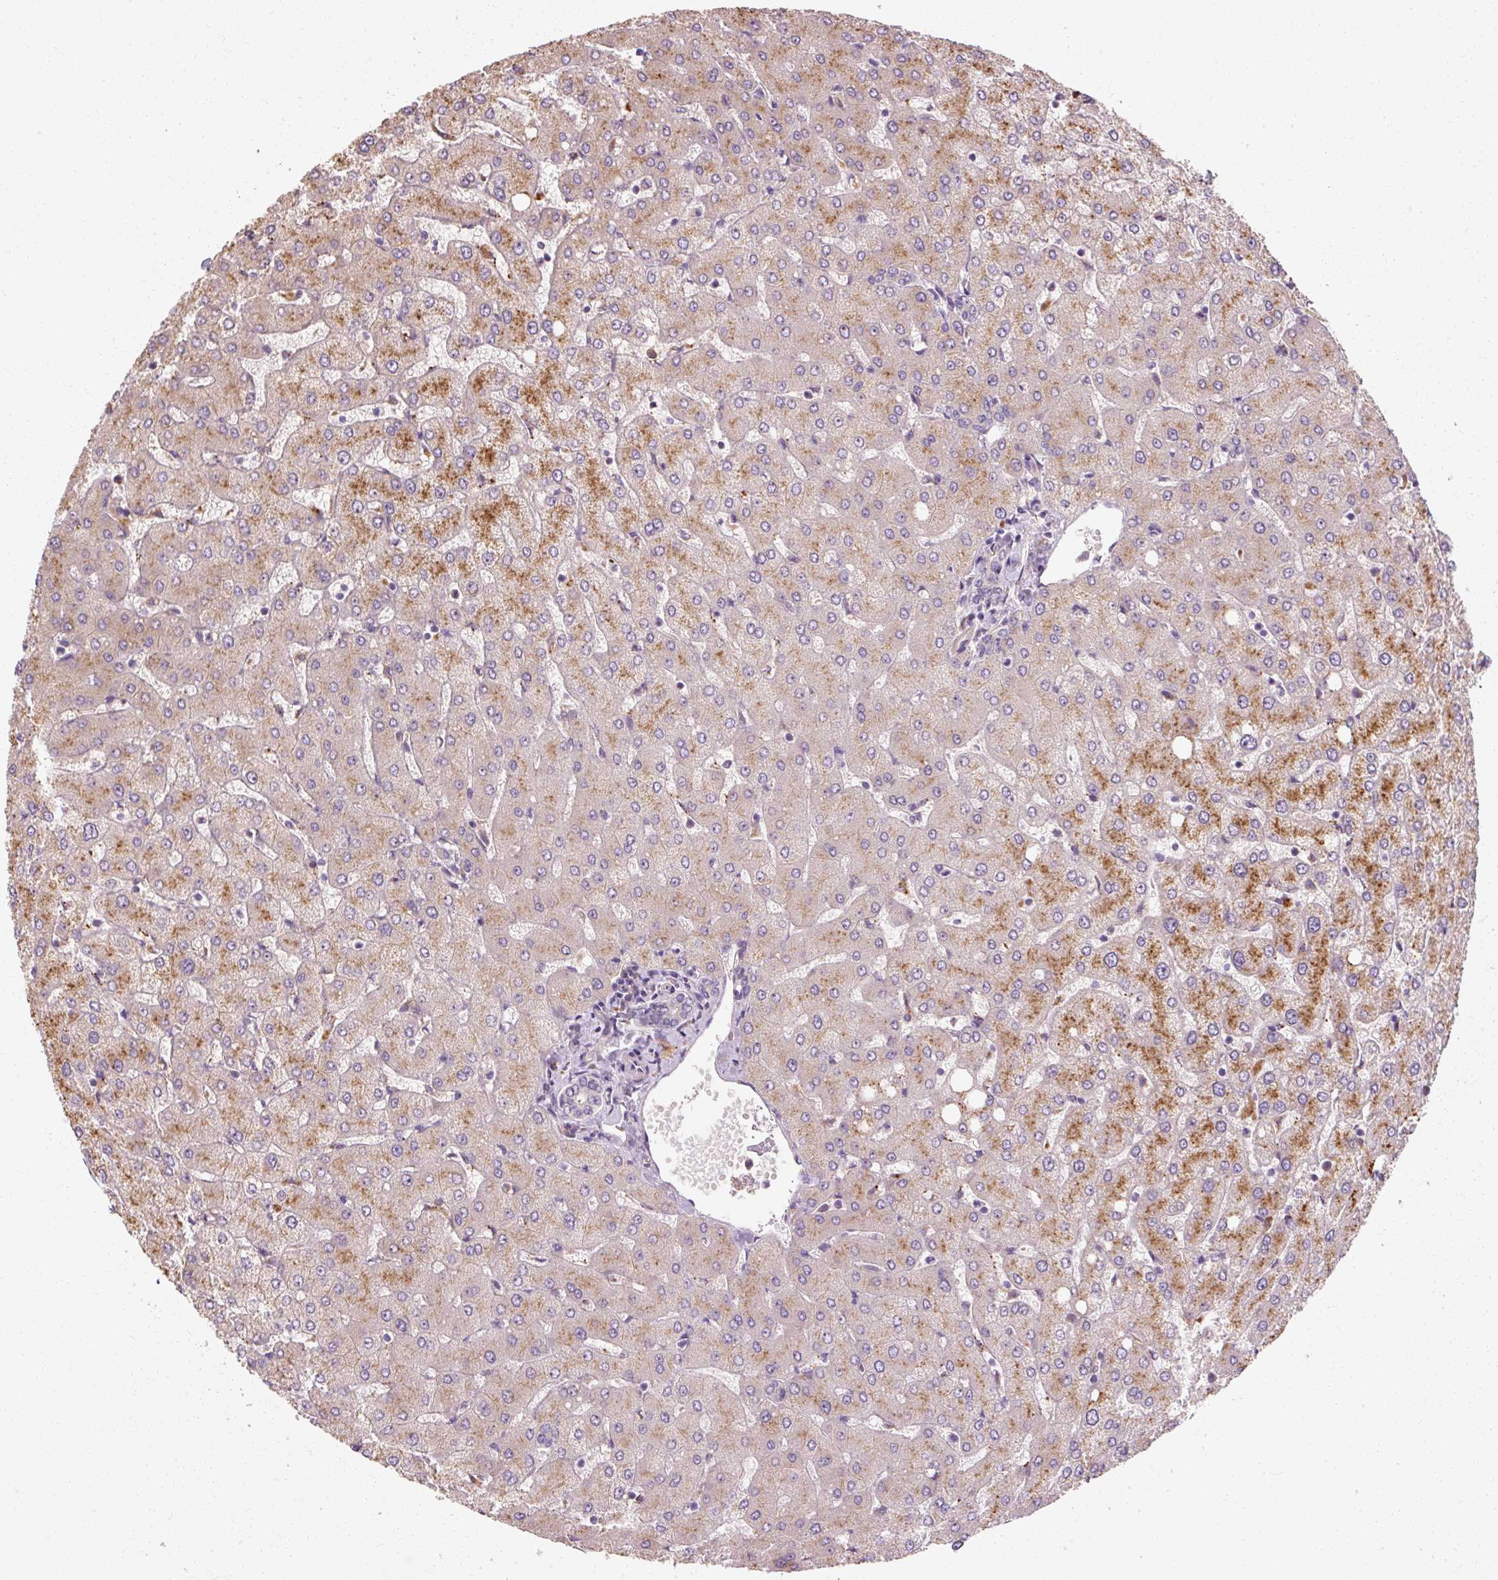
{"staining": {"intensity": "negative", "quantity": "none", "location": "none"}, "tissue": "liver", "cell_type": "Cholangiocytes", "image_type": "normal", "snomed": [{"axis": "morphology", "description": "Normal tissue, NOS"}, {"axis": "topography", "description": "Liver"}], "caption": "DAB (3,3'-diaminobenzidine) immunohistochemical staining of normal liver demonstrates no significant staining in cholangiocytes.", "gene": "TBC1D4", "patient": {"sex": "female", "age": 54}}